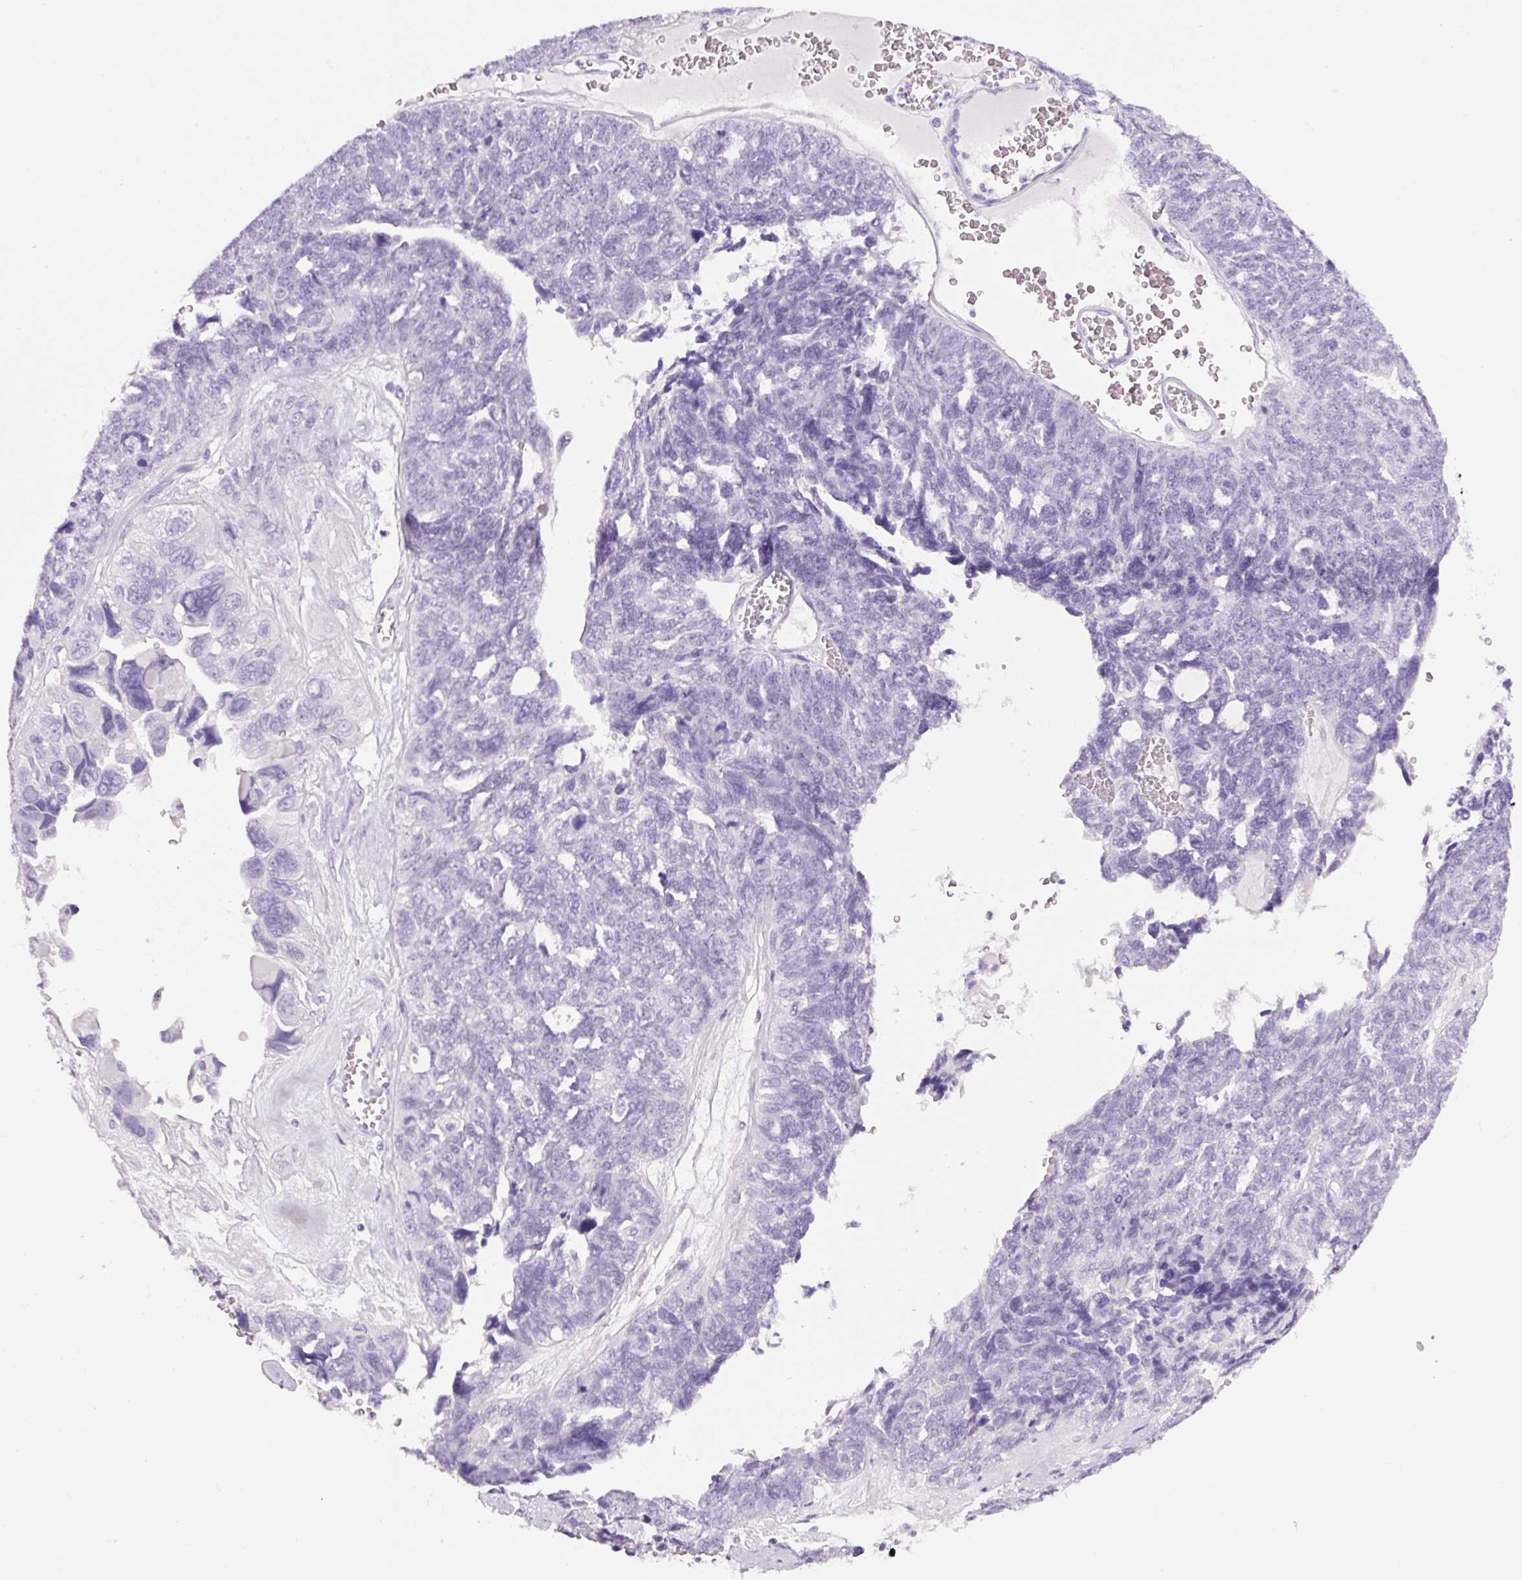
{"staining": {"intensity": "negative", "quantity": "none", "location": "none"}, "tissue": "ovarian cancer", "cell_type": "Tumor cells", "image_type": "cancer", "snomed": [{"axis": "morphology", "description": "Cystadenocarcinoma, serous, NOS"}, {"axis": "topography", "description": "Ovary"}], "caption": "DAB immunohistochemical staining of human serous cystadenocarcinoma (ovarian) shows no significant staining in tumor cells.", "gene": "PRRT1", "patient": {"sex": "female", "age": 79}}